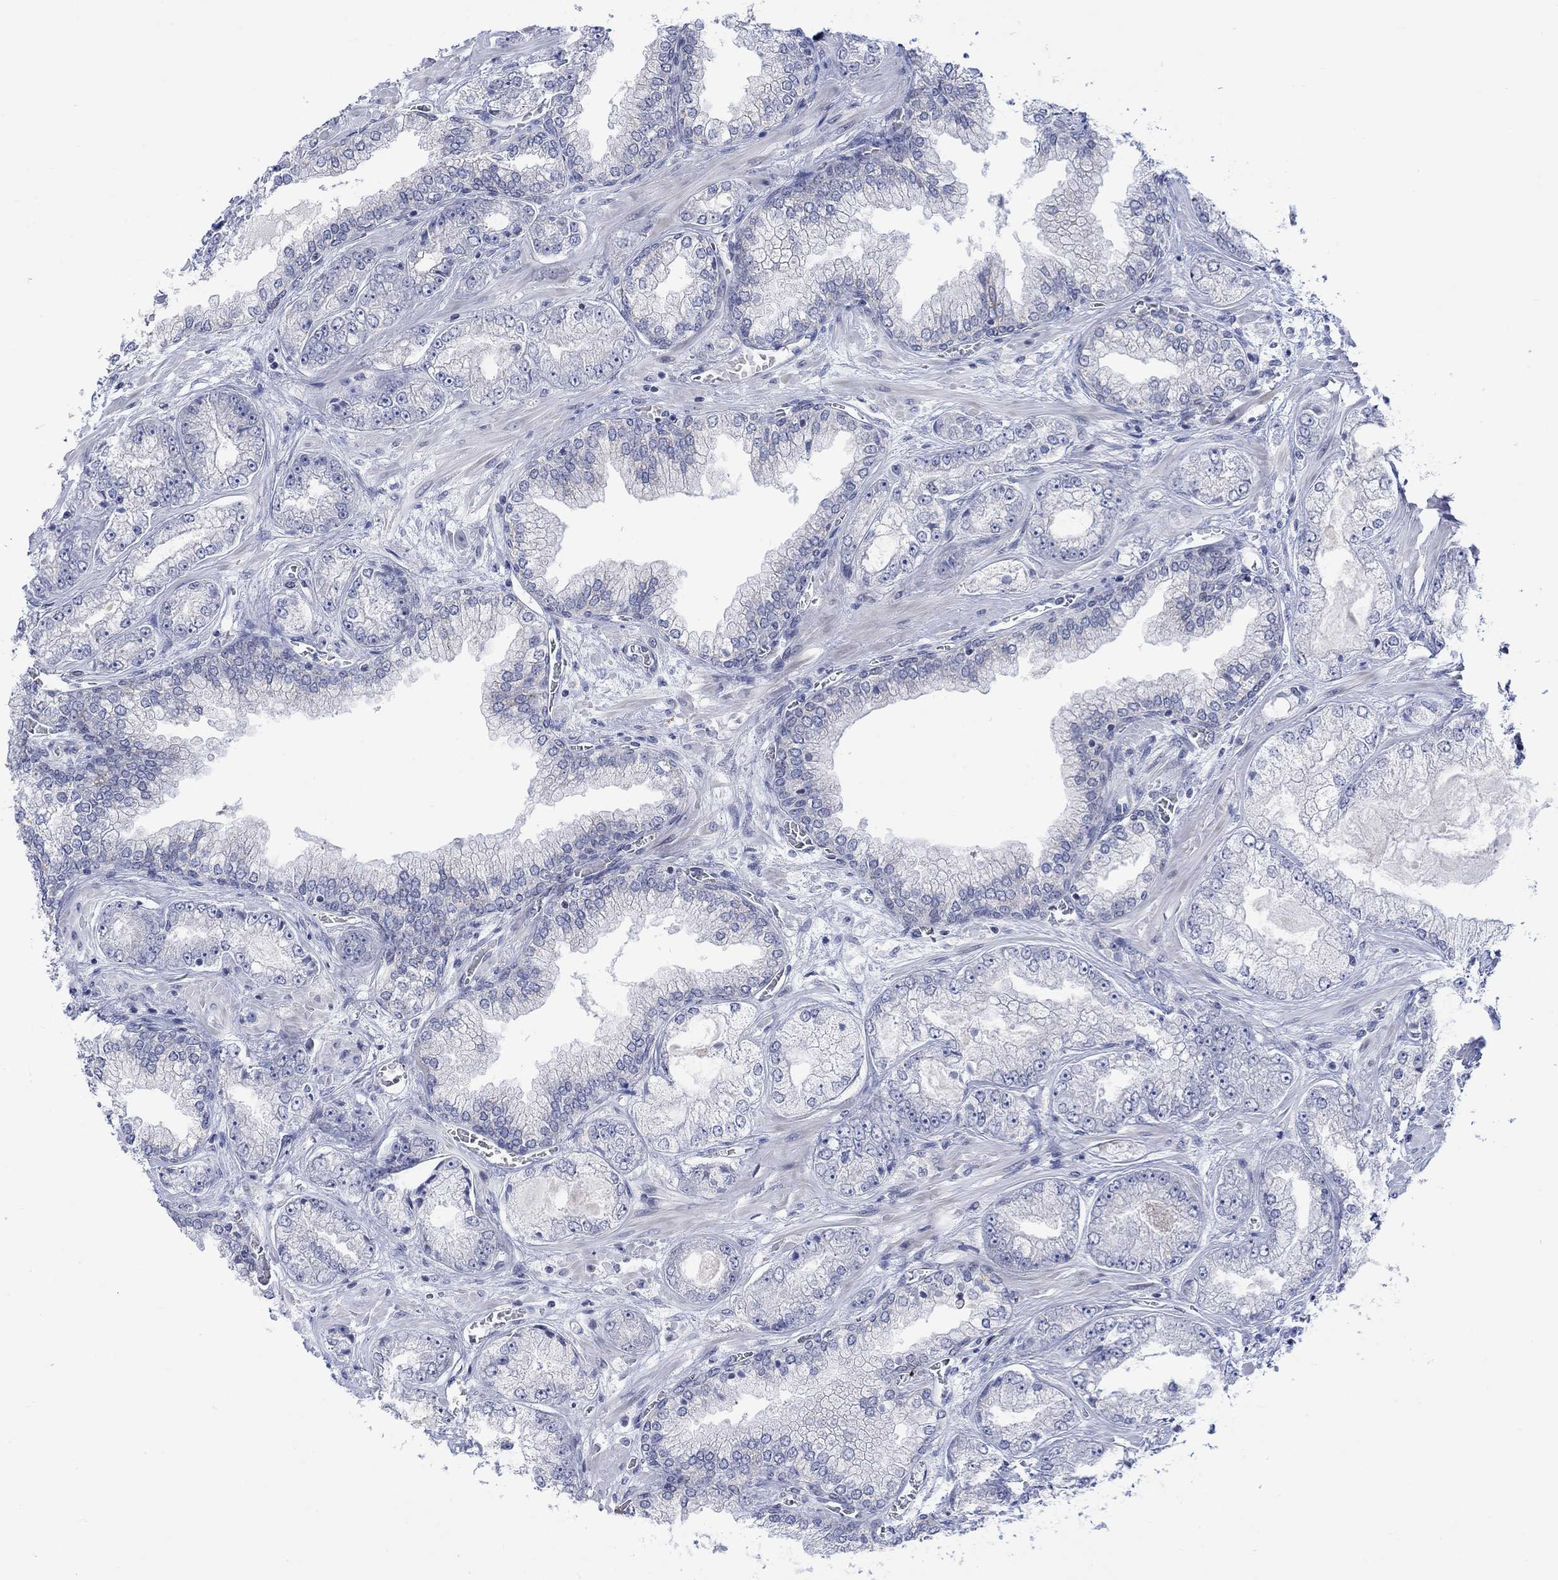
{"staining": {"intensity": "negative", "quantity": "none", "location": "none"}, "tissue": "prostate cancer", "cell_type": "Tumor cells", "image_type": "cancer", "snomed": [{"axis": "morphology", "description": "Adenocarcinoma, Low grade"}, {"axis": "topography", "description": "Prostate"}], "caption": "DAB immunohistochemical staining of human prostate cancer displays no significant staining in tumor cells.", "gene": "DCX", "patient": {"sex": "male", "age": 57}}